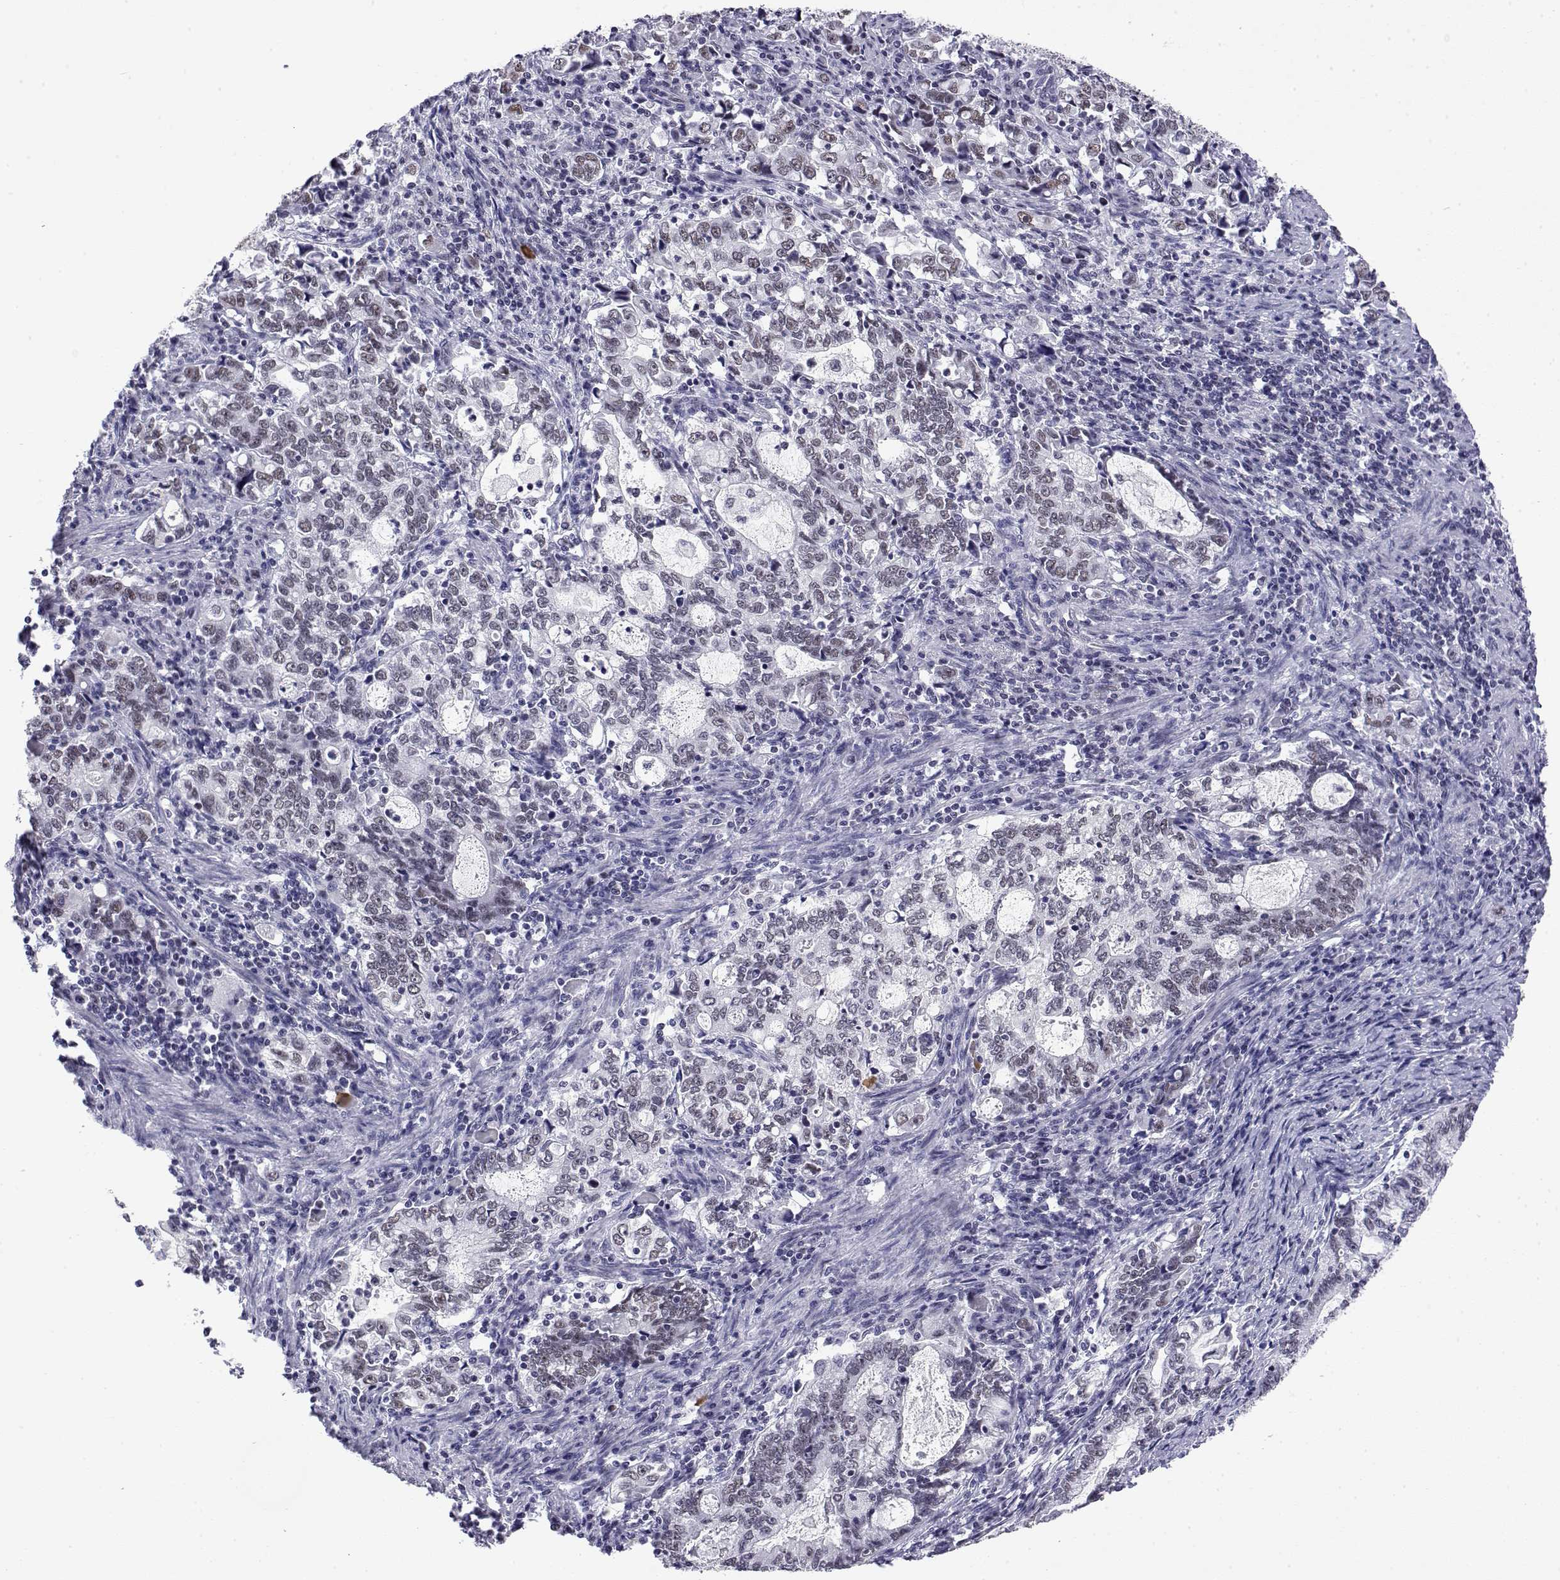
{"staining": {"intensity": "moderate", "quantity": "25%-75%", "location": "nuclear"}, "tissue": "stomach cancer", "cell_type": "Tumor cells", "image_type": "cancer", "snomed": [{"axis": "morphology", "description": "Adenocarcinoma, NOS"}, {"axis": "topography", "description": "Stomach, lower"}], "caption": "A brown stain shows moderate nuclear positivity of a protein in human adenocarcinoma (stomach) tumor cells. (DAB (3,3'-diaminobenzidine) = brown stain, brightfield microscopy at high magnification).", "gene": "POLDIP3", "patient": {"sex": "female", "age": 72}}